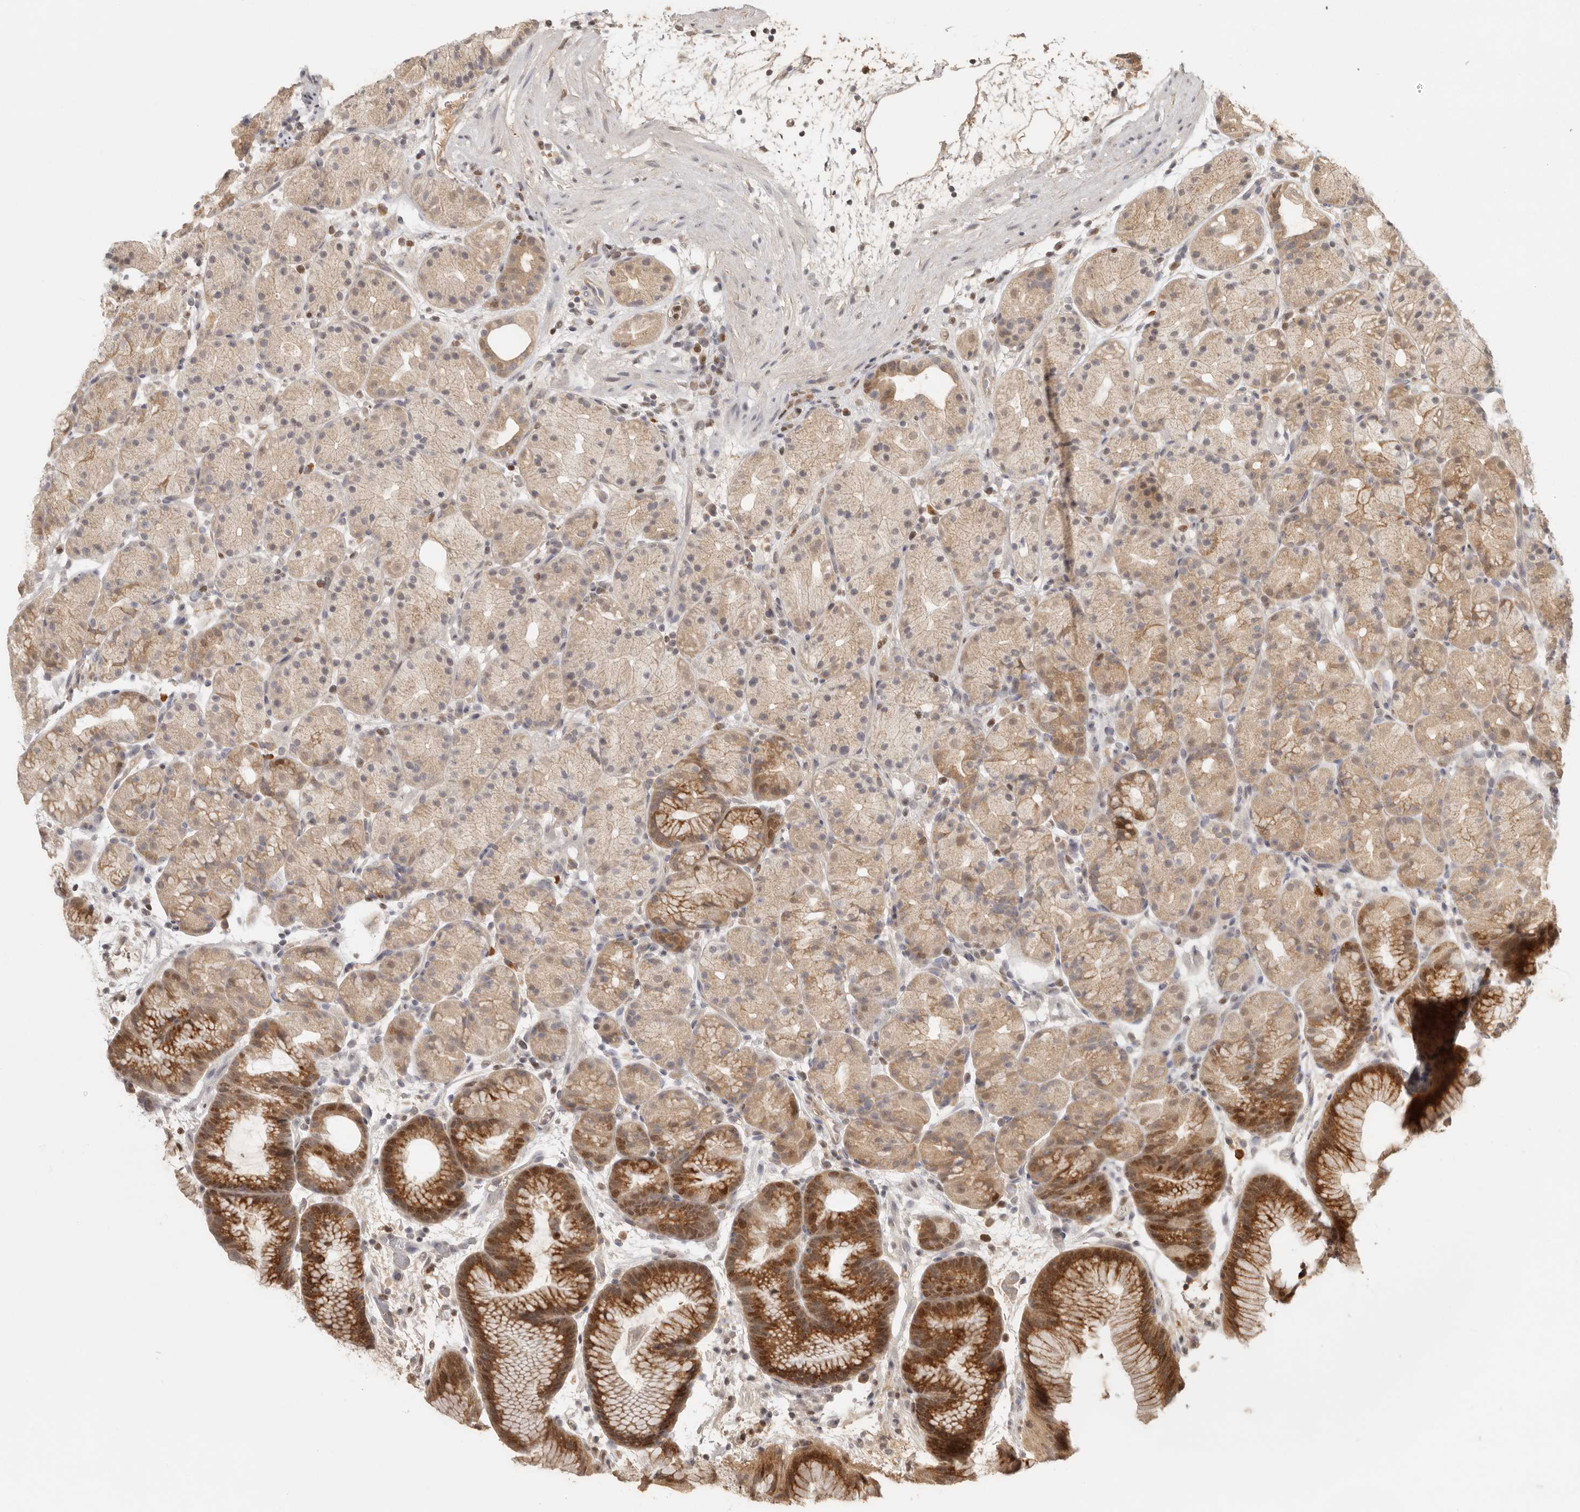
{"staining": {"intensity": "moderate", "quantity": "25%-75%", "location": "cytoplasmic/membranous,nuclear"}, "tissue": "stomach", "cell_type": "Glandular cells", "image_type": "normal", "snomed": [{"axis": "morphology", "description": "Normal tissue, NOS"}, {"axis": "topography", "description": "Stomach, upper"}], "caption": "Immunohistochemical staining of normal stomach demonstrates 25%-75% levels of moderate cytoplasmic/membranous,nuclear protein staining in about 25%-75% of glandular cells.", "gene": "PSMA5", "patient": {"sex": "male", "age": 48}}